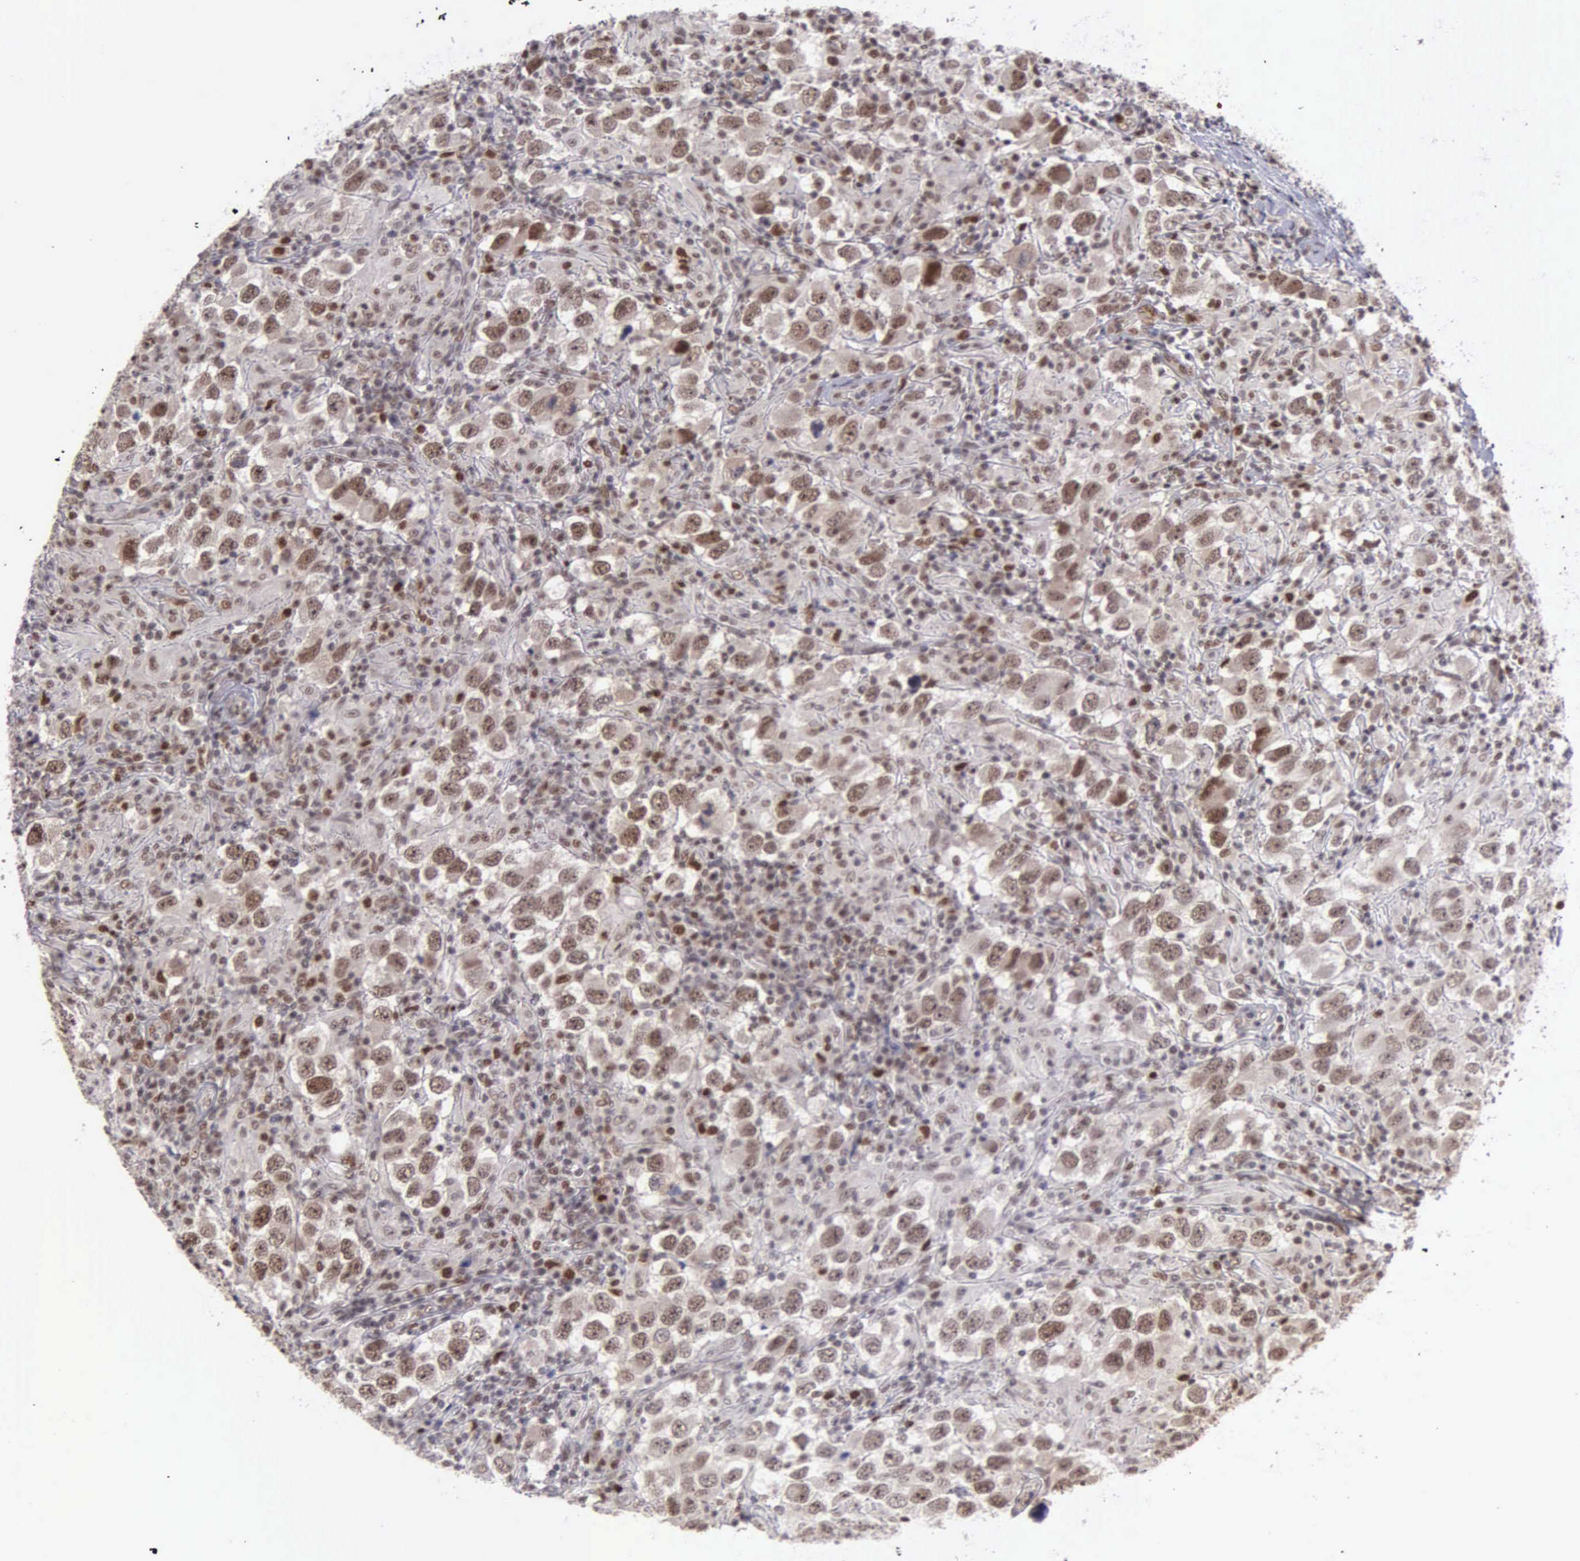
{"staining": {"intensity": "moderate", "quantity": ">75%", "location": "cytoplasmic/membranous,nuclear"}, "tissue": "testis cancer", "cell_type": "Tumor cells", "image_type": "cancer", "snomed": [{"axis": "morphology", "description": "Carcinoma, Embryonal, NOS"}, {"axis": "topography", "description": "Testis"}], "caption": "Immunohistochemistry staining of testis embryonal carcinoma, which shows medium levels of moderate cytoplasmic/membranous and nuclear expression in about >75% of tumor cells indicating moderate cytoplasmic/membranous and nuclear protein staining. The staining was performed using DAB (3,3'-diaminobenzidine) (brown) for protein detection and nuclei were counterstained in hematoxylin (blue).", "gene": "UBR7", "patient": {"sex": "male", "age": 21}}